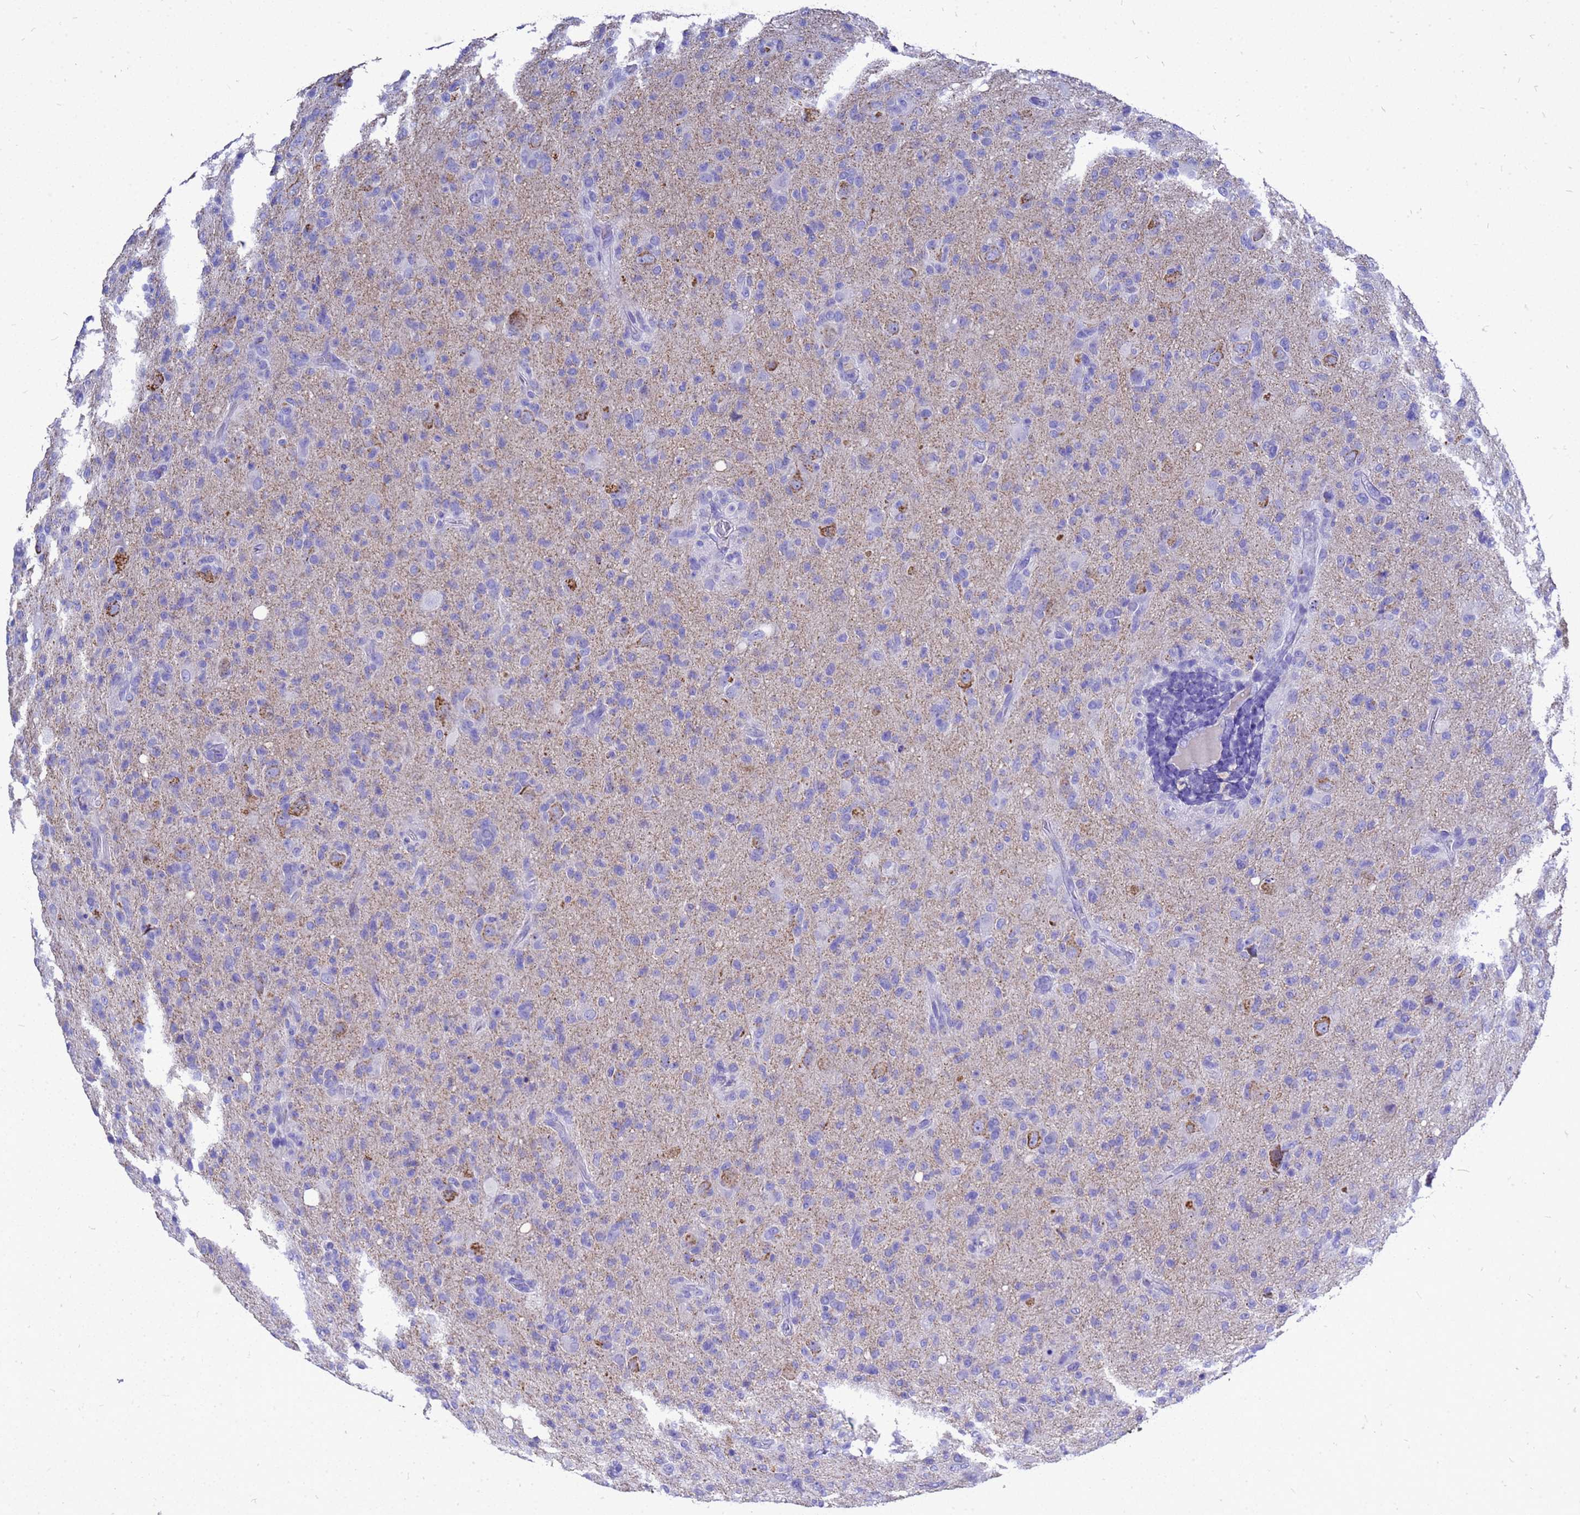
{"staining": {"intensity": "negative", "quantity": "none", "location": "none"}, "tissue": "glioma", "cell_type": "Tumor cells", "image_type": "cancer", "snomed": [{"axis": "morphology", "description": "Glioma, malignant, High grade"}, {"axis": "topography", "description": "Brain"}], "caption": "Tumor cells show no significant expression in high-grade glioma (malignant).", "gene": "OR52E2", "patient": {"sex": "female", "age": 57}}